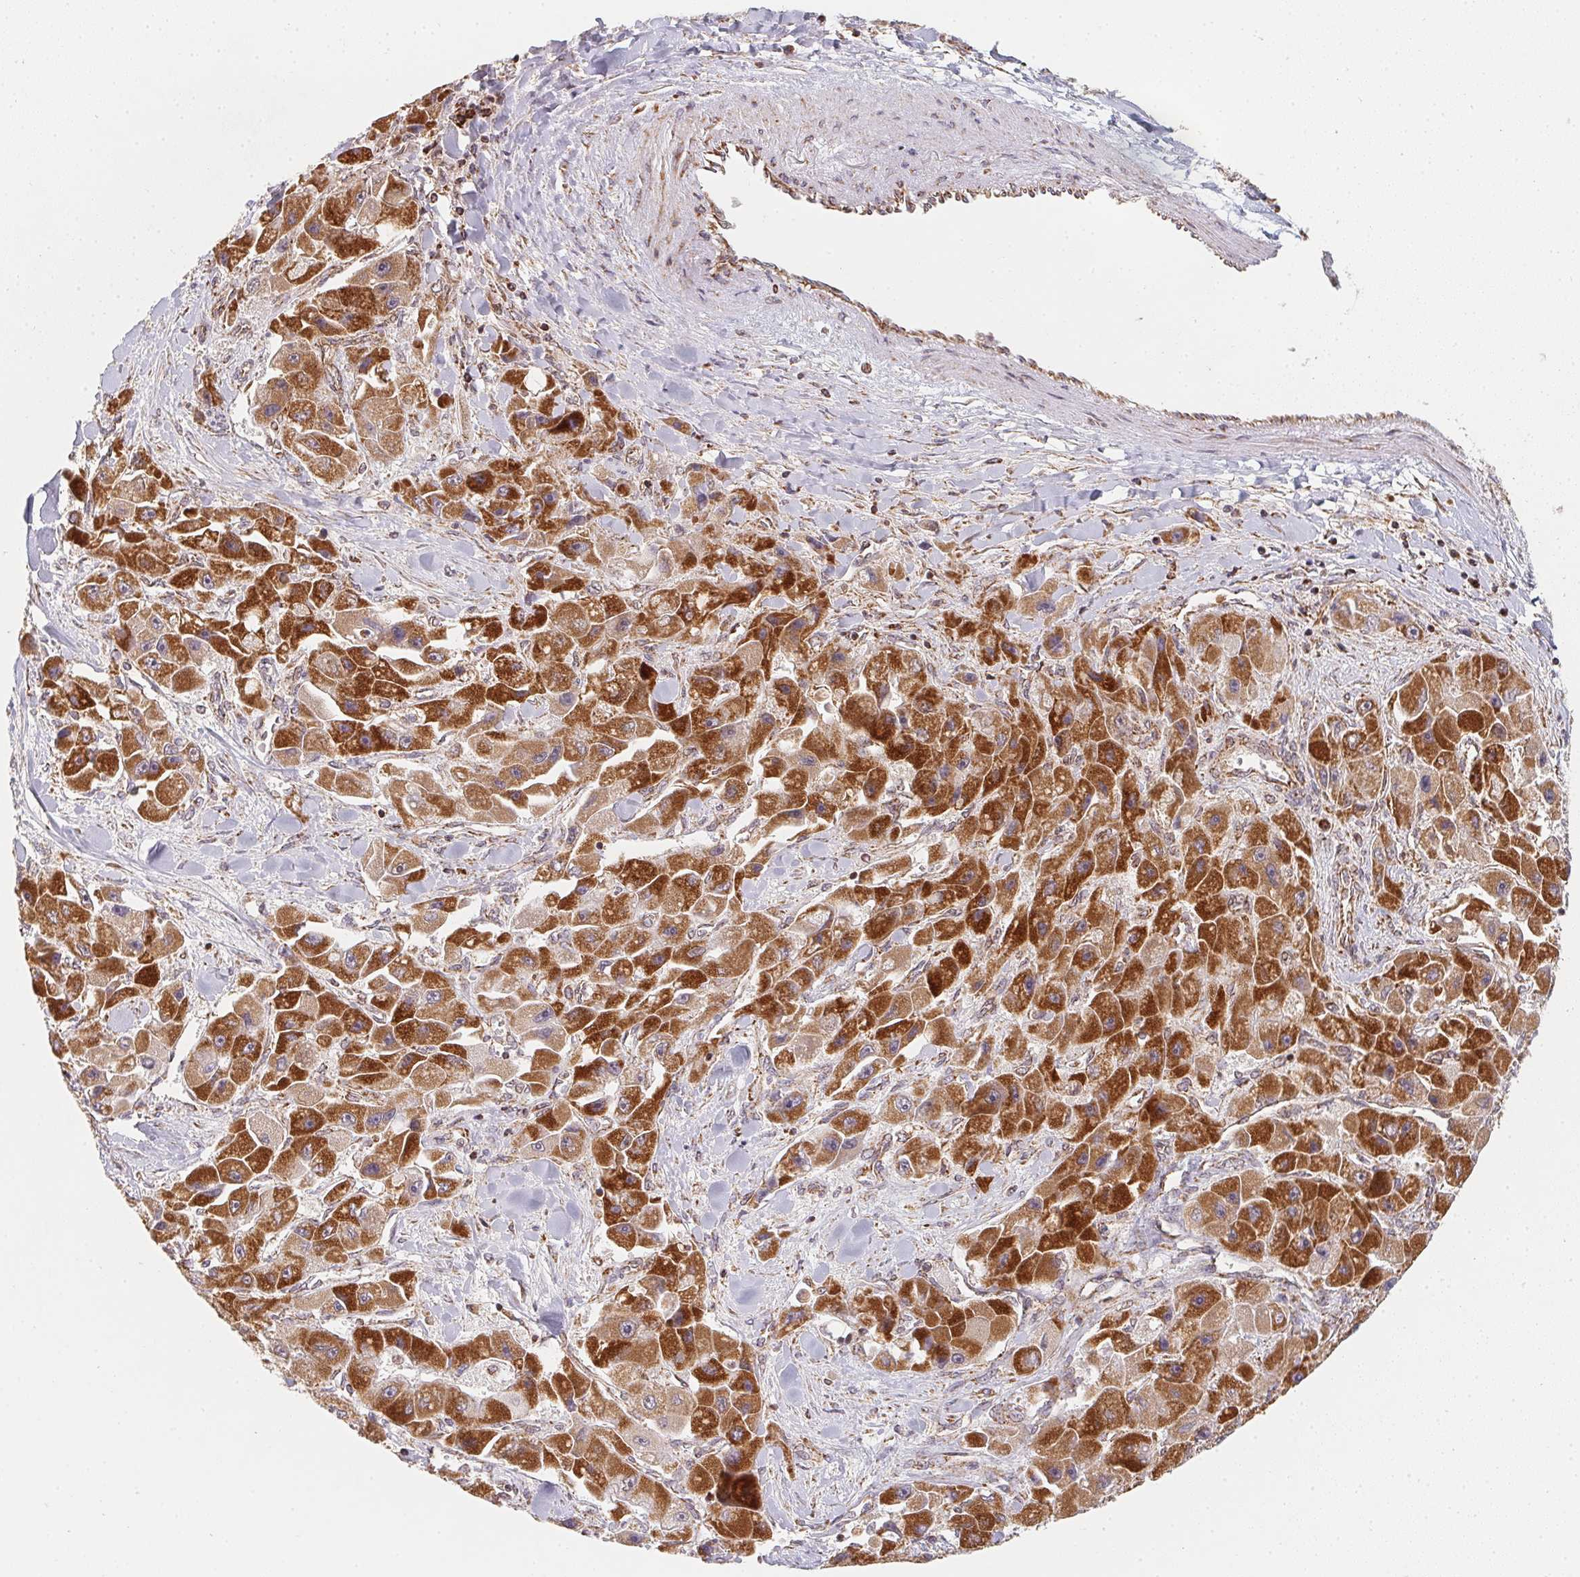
{"staining": {"intensity": "strong", "quantity": ">75%", "location": "cytoplasmic/membranous"}, "tissue": "liver cancer", "cell_type": "Tumor cells", "image_type": "cancer", "snomed": [{"axis": "morphology", "description": "Carcinoma, Hepatocellular, NOS"}, {"axis": "topography", "description": "Liver"}], "caption": "Liver cancer stained with DAB immunohistochemistry shows high levels of strong cytoplasmic/membranous positivity in about >75% of tumor cells.", "gene": "NDUFS6", "patient": {"sex": "male", "age": 24}}